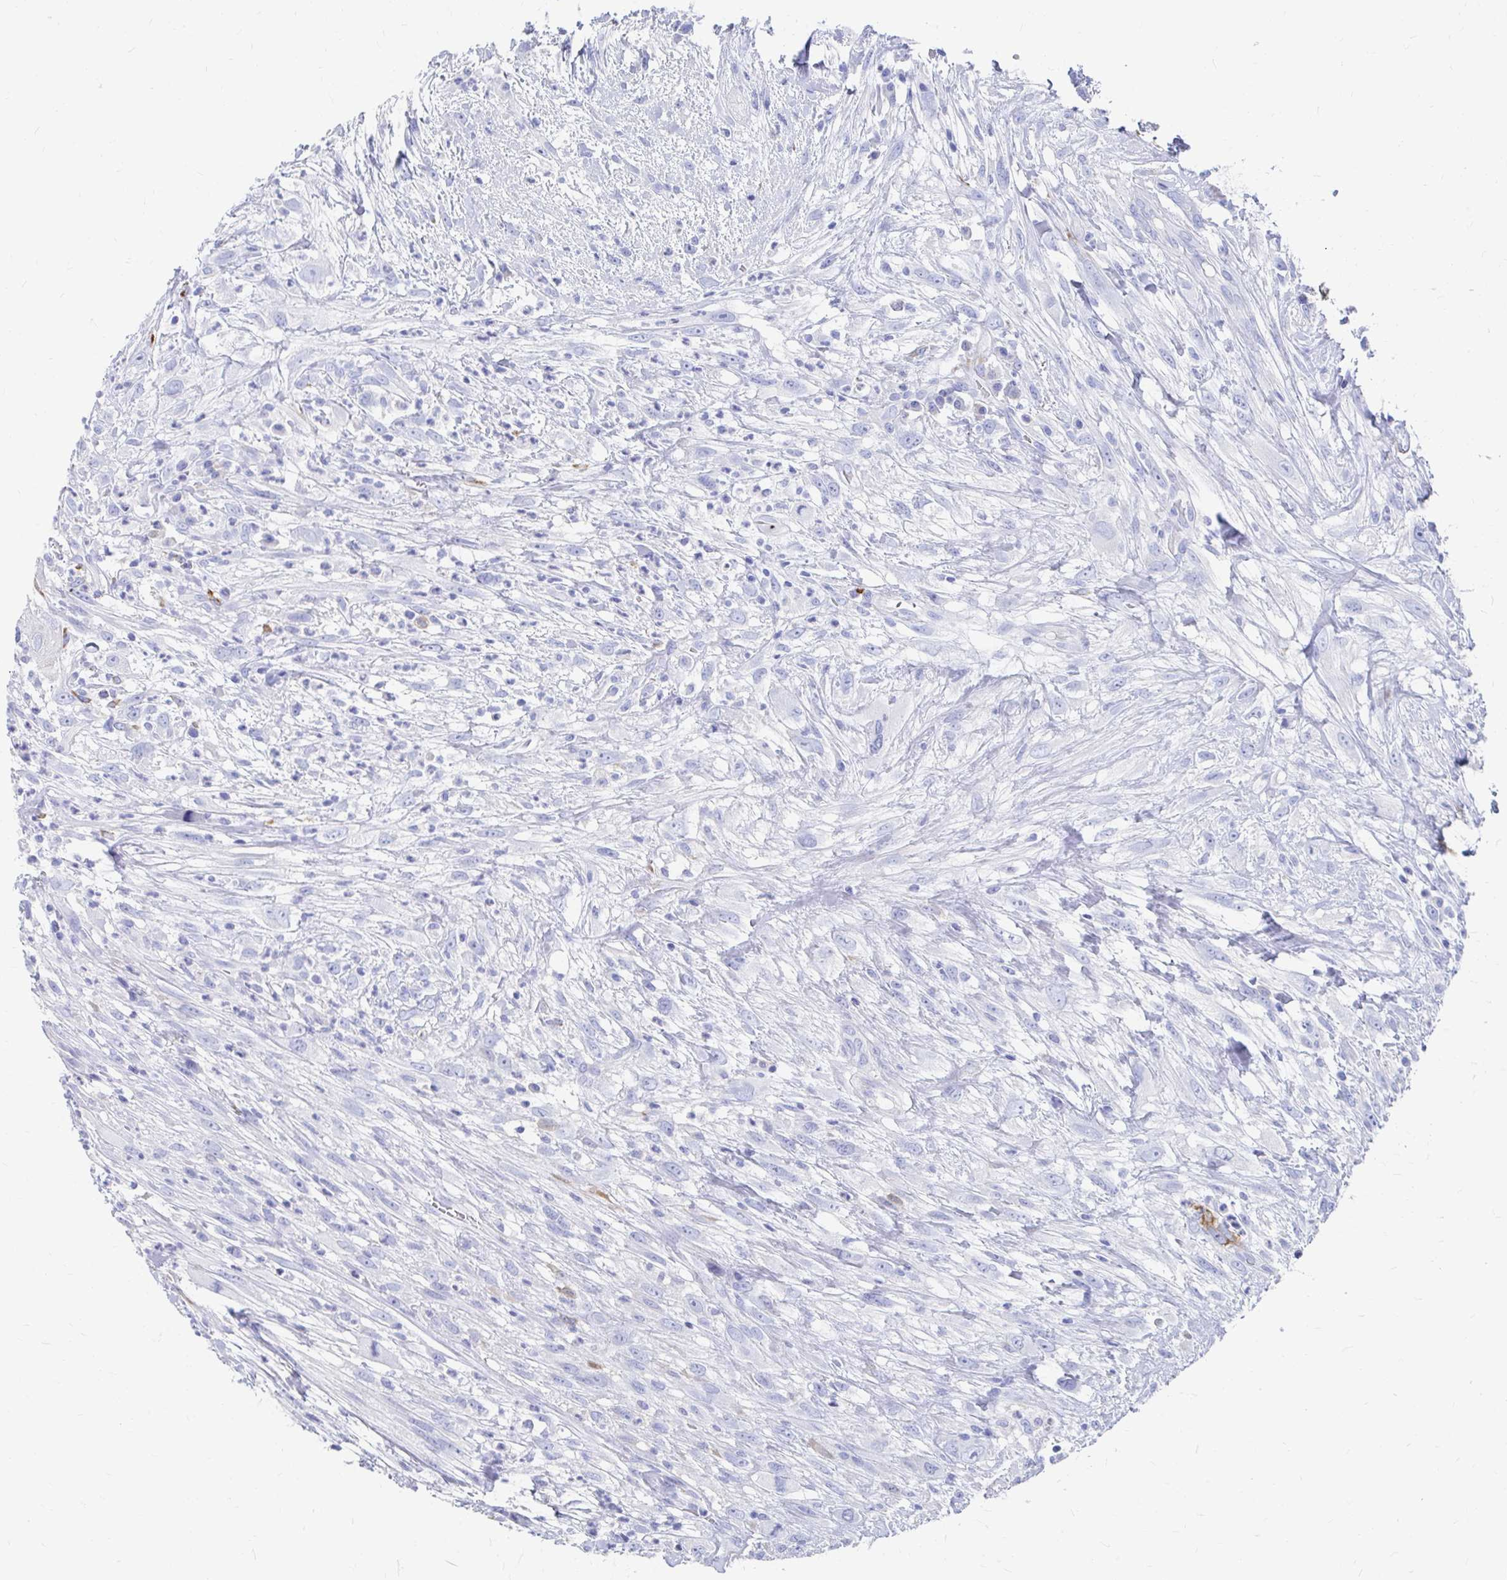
{"staining": {"intensity": "negative", "quantity": "none", "location": "none"}, "tissue": "head and neck cancer", "cell_type": "Tumor cells", "image_type": "cancer", "snomed": [{"axis": "morphology", "description": "Squamous cell carcinoma, NOS"}, {"axis": "topography", "description": "Head-Neck"}], "caption": "An immunohistochemistry photomicrograph of head and neck cancer (squamous cell carcinoma) is shown. There is no staining in tumor cells of head and neck cancer (squamous cell carcinoma).", "gene": "LAMC3", "patient": {"sex": "male", "age": 65}}